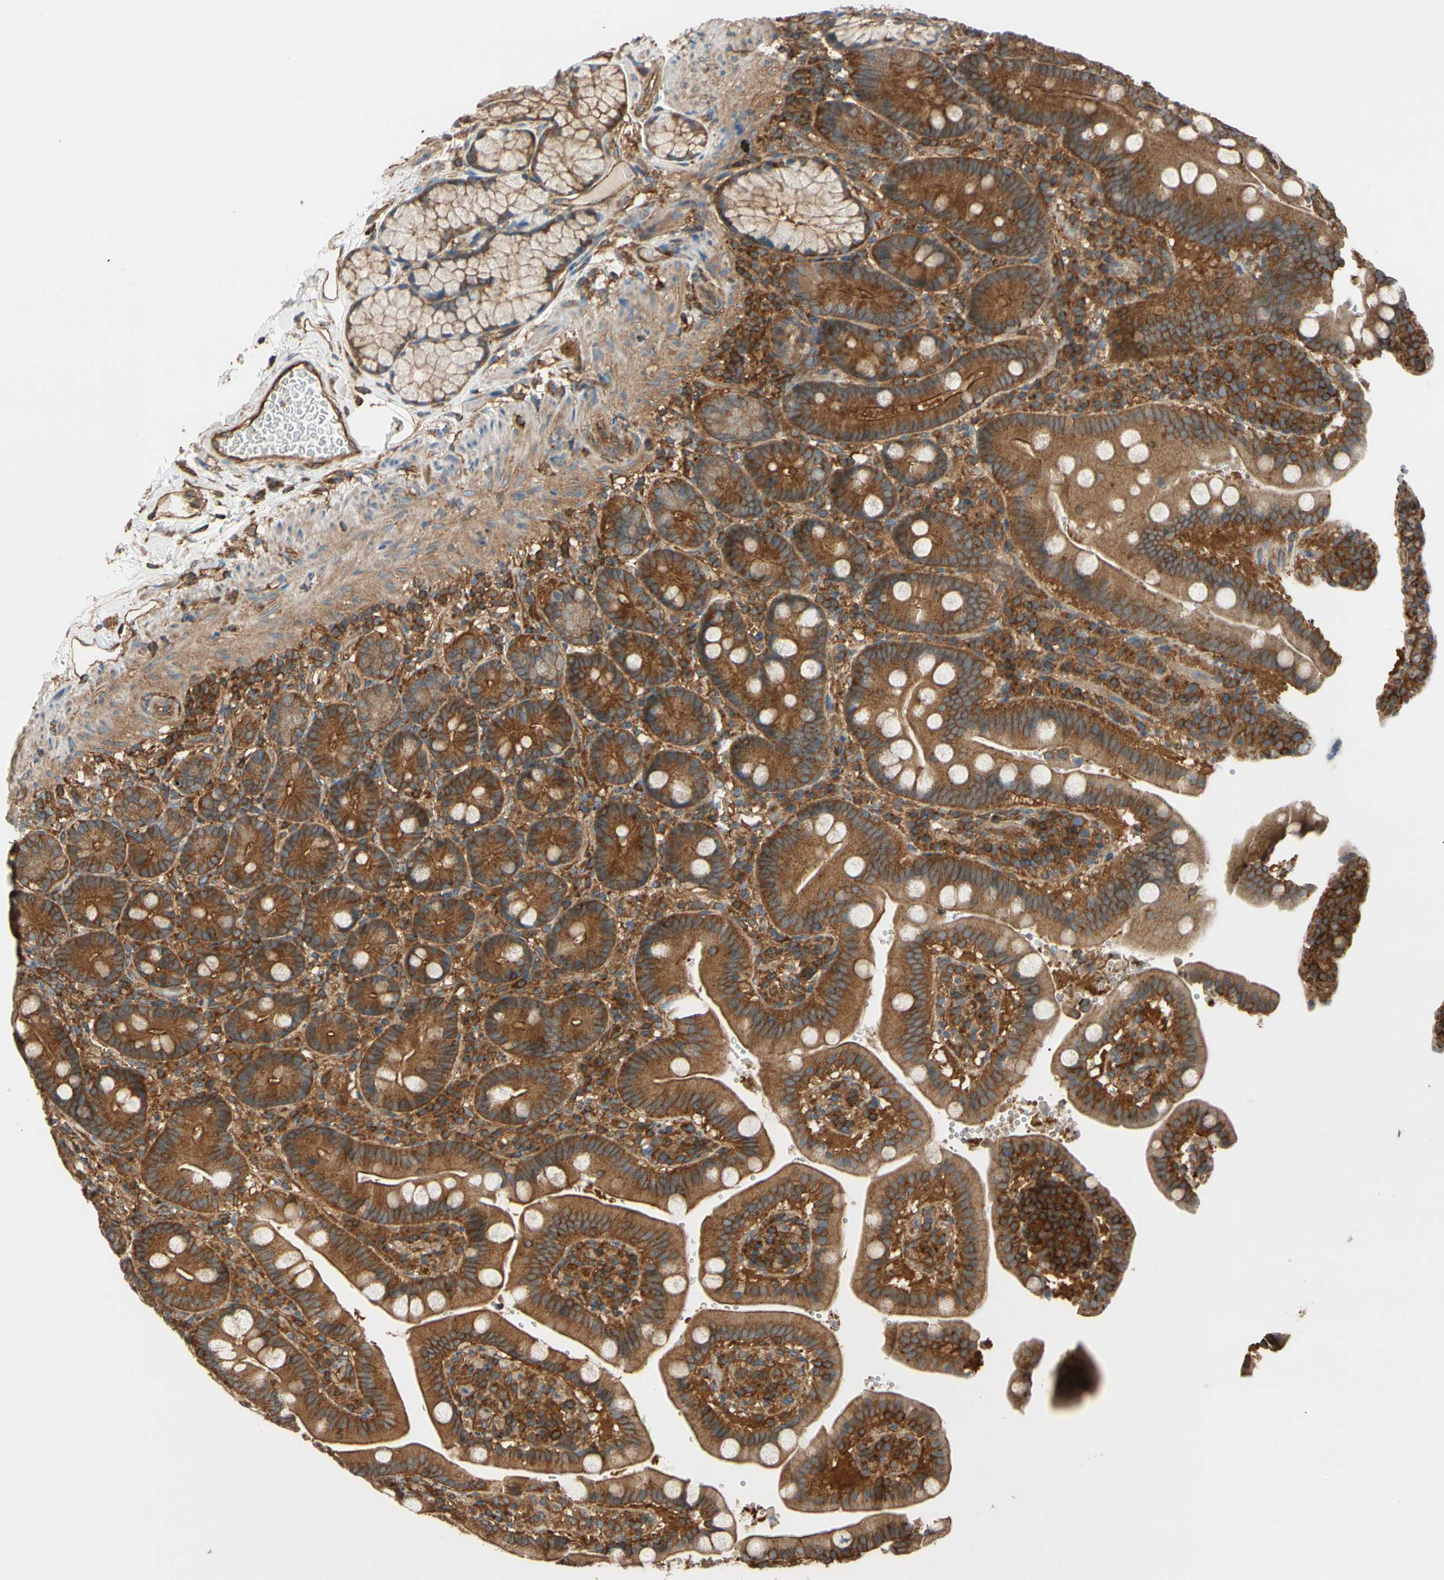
{"staining": {"intensity": "moderate", "quantity": ">75%", "location": "cytoplasmic/membranous"}, "tissue": "duodenum", "cell_type": "Glandular cells", "image_type": "normal", "snomed": [{"axis": "morphology", "description": "Normal tissue, NOS"}, {"axis": "topography", "description": "Small intestine, NOS"}], "caption": "Human duodenum stained for a protein (brown) shows moderate cytoplasmic/membranous positive expression in about >75% of glandular cells.", "gene": "EPS15", "patient": {"sex": "female", "age": 71}}